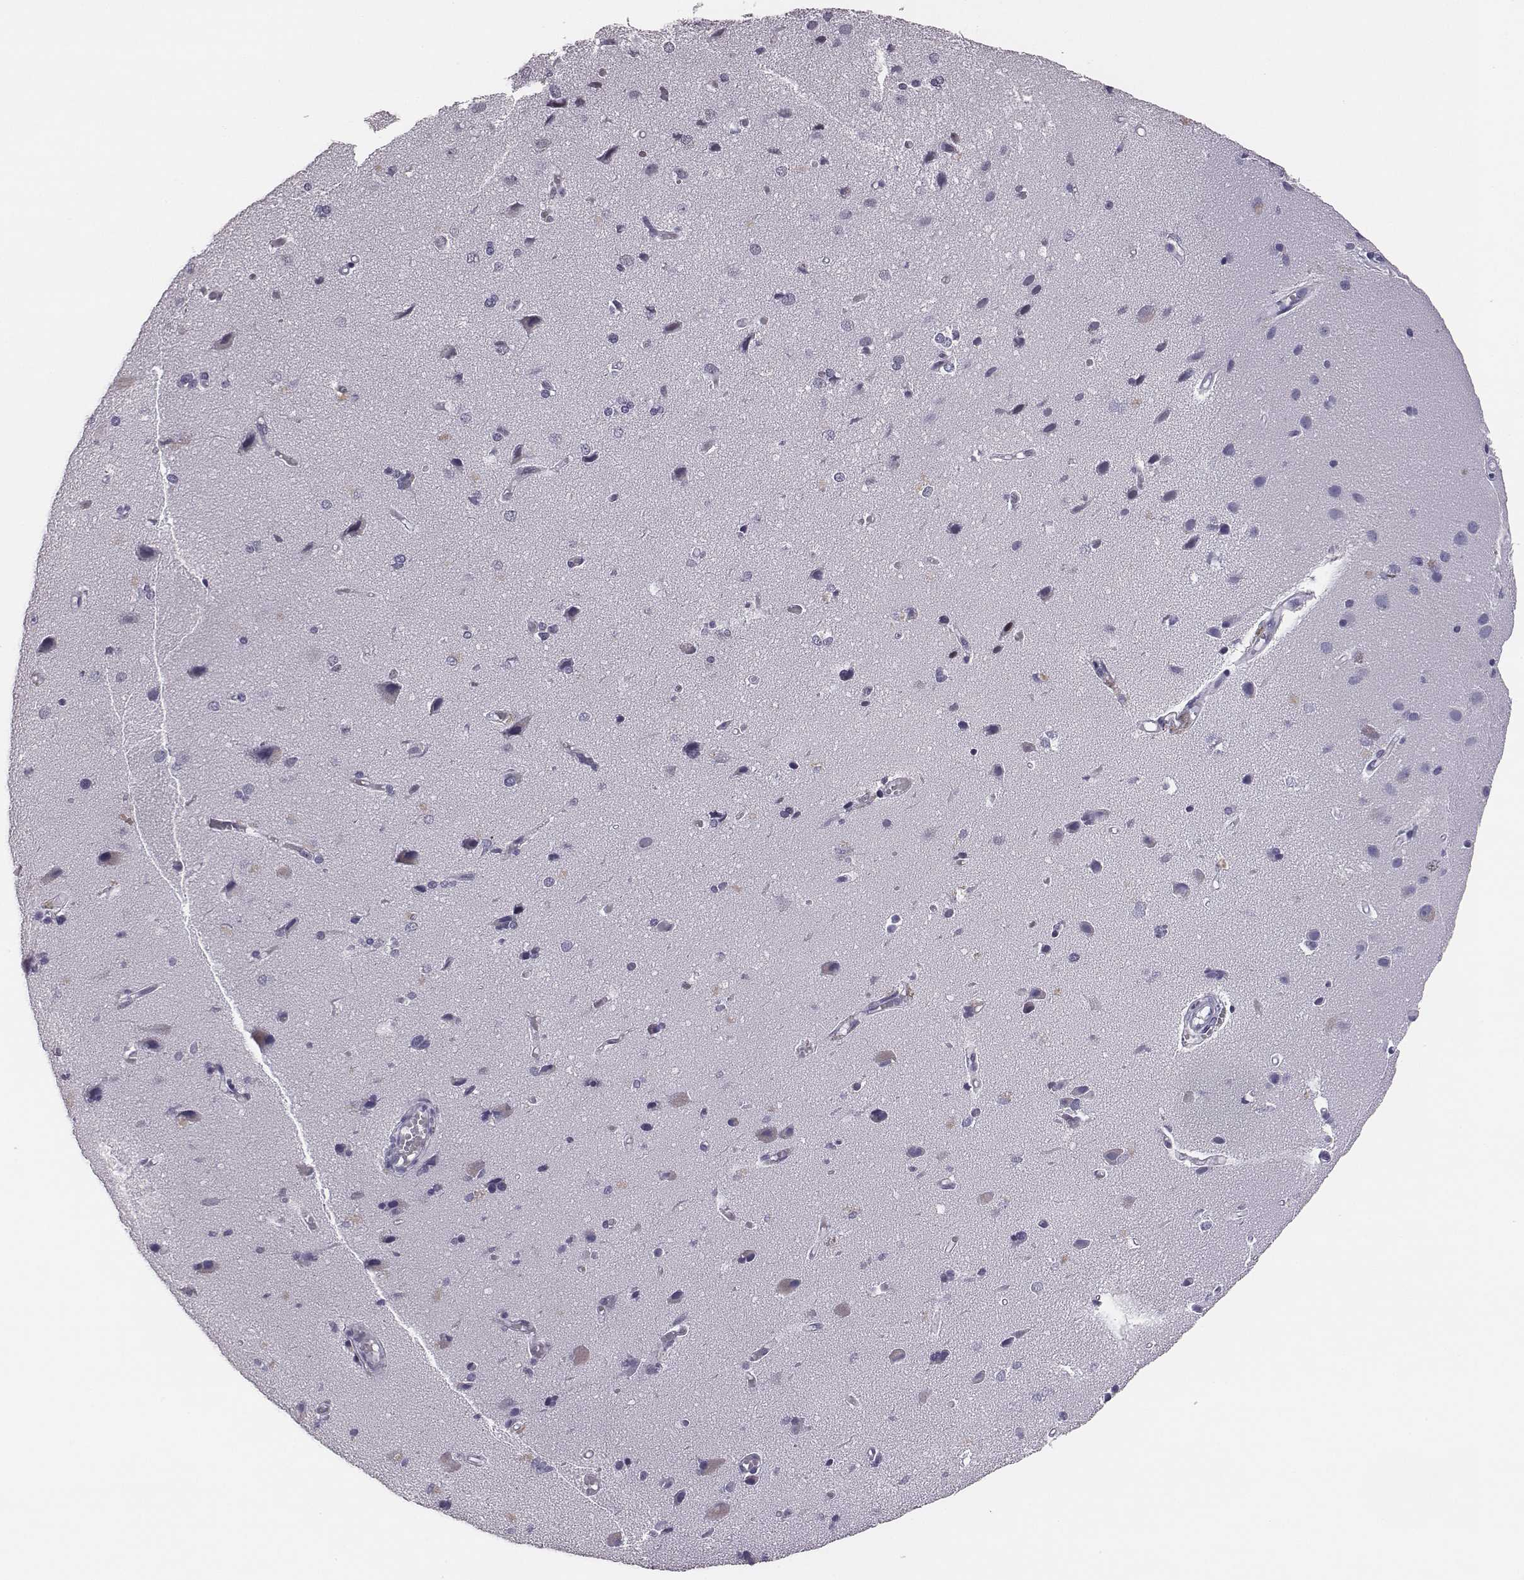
{"staining": {"intensity": "negative", "quantity": "none", "location": "none"}, "tissue": "cerebral cortex", "cell_type": "Endothelial cells", "image_type": "normal", "snomed": [{"axis": "morphology", "description": "Normal tissue, NOS"}, {"axis": "morphology", "description": "Glioma, malignant, High grade"}, {"axis": "topography", "description": "Cerebral cortex"}], "caption": "The micrograph reveals no significant staining in endothelial cells of cerebral cortex. The staining is performed using DAB (3,3'-diaminobenzidine) brown chromogen with nuclei counter-stained in using hematoxylin.", "gene": "ACOD1", "patient": {"sex": "male", "age": 71}}